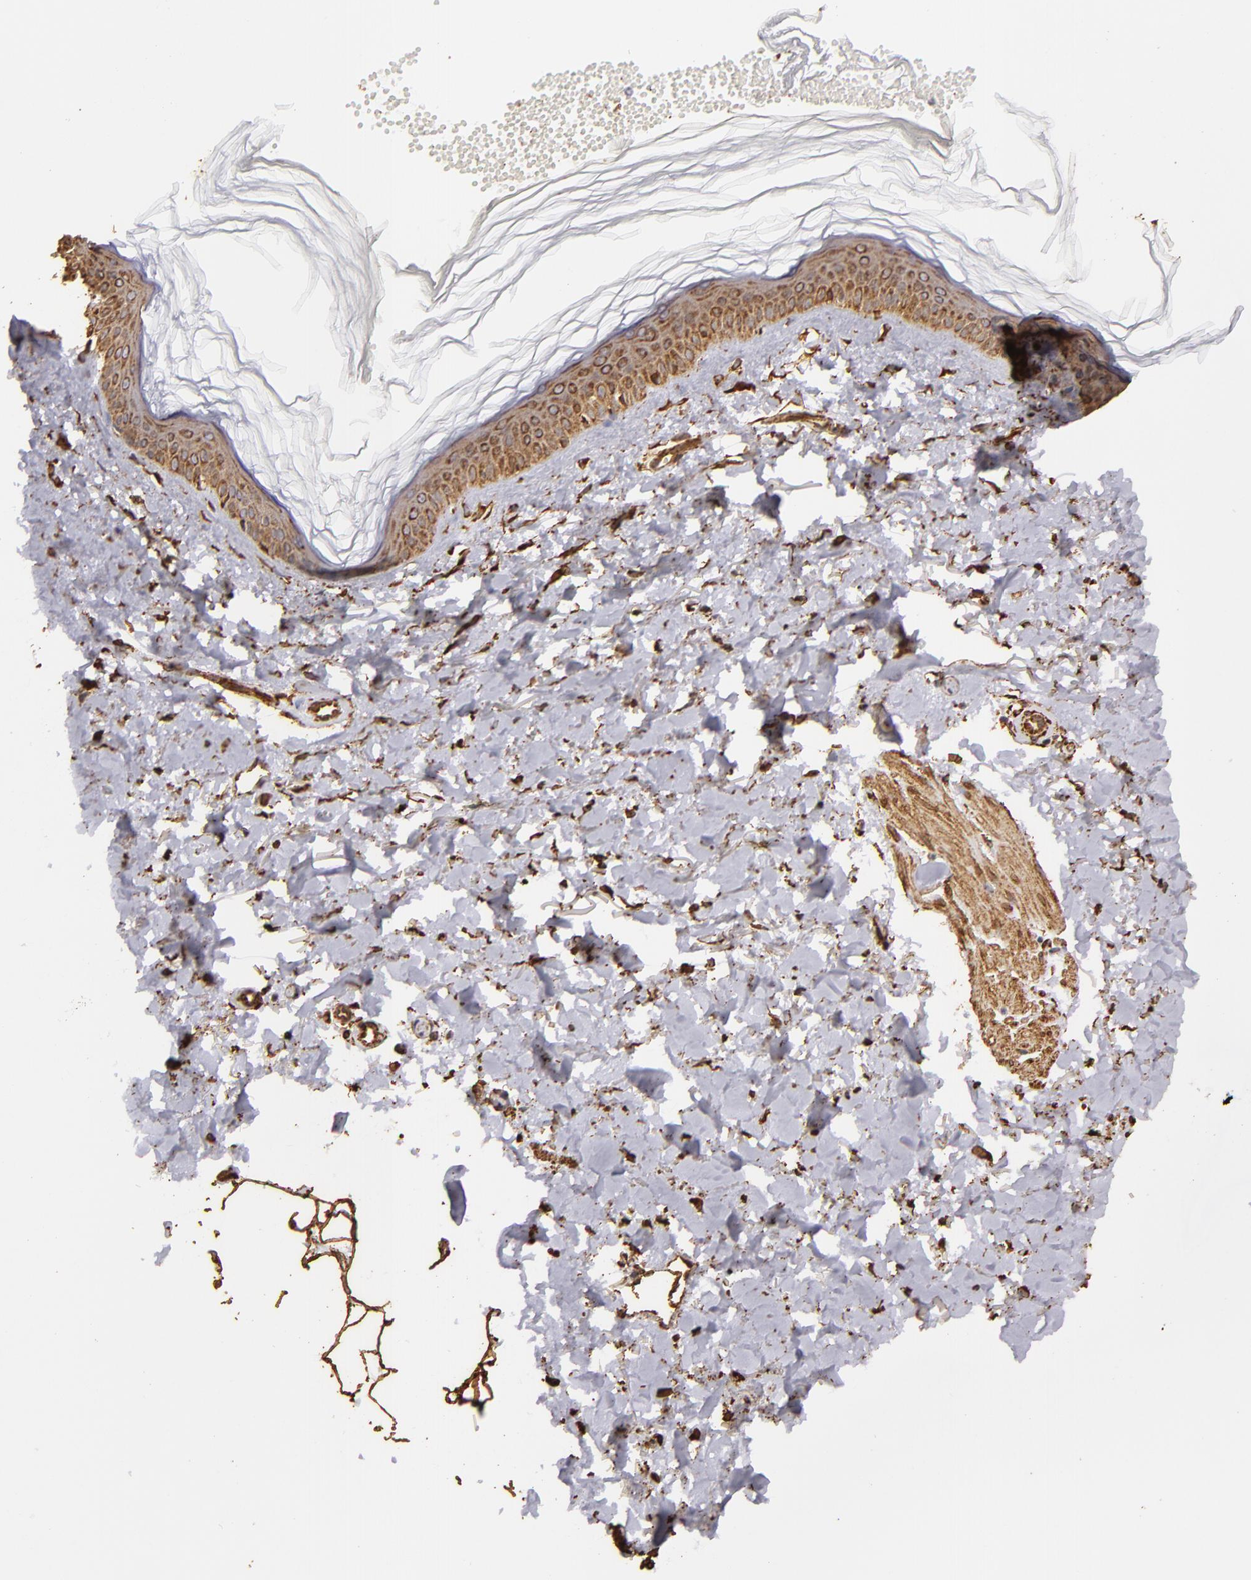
{"staining": {"intensity": "strong", "quantity": ">75%", "location": "cytoplasmic/membranous"}, "tissue": "melanoma", "cell_type": "Tumor cells", "image_type": "cancer", "snomed": [{"axis": "morphology", "description": "Malignant melanoma, NOS"}, {"axis": "topography", "description": "Skin"}], "caption": "Brown immunohistochemical staining in human malignant melanoma exhibits strong cytoplasmic/membranous staining in about >75% of tumor cells. (DAB (3,3'-diaminobenzidine) IHC with brightfield microscopy, high magnification).", "gene": "CYB5R3", "patient": {"sex": "female", "age": 73}}